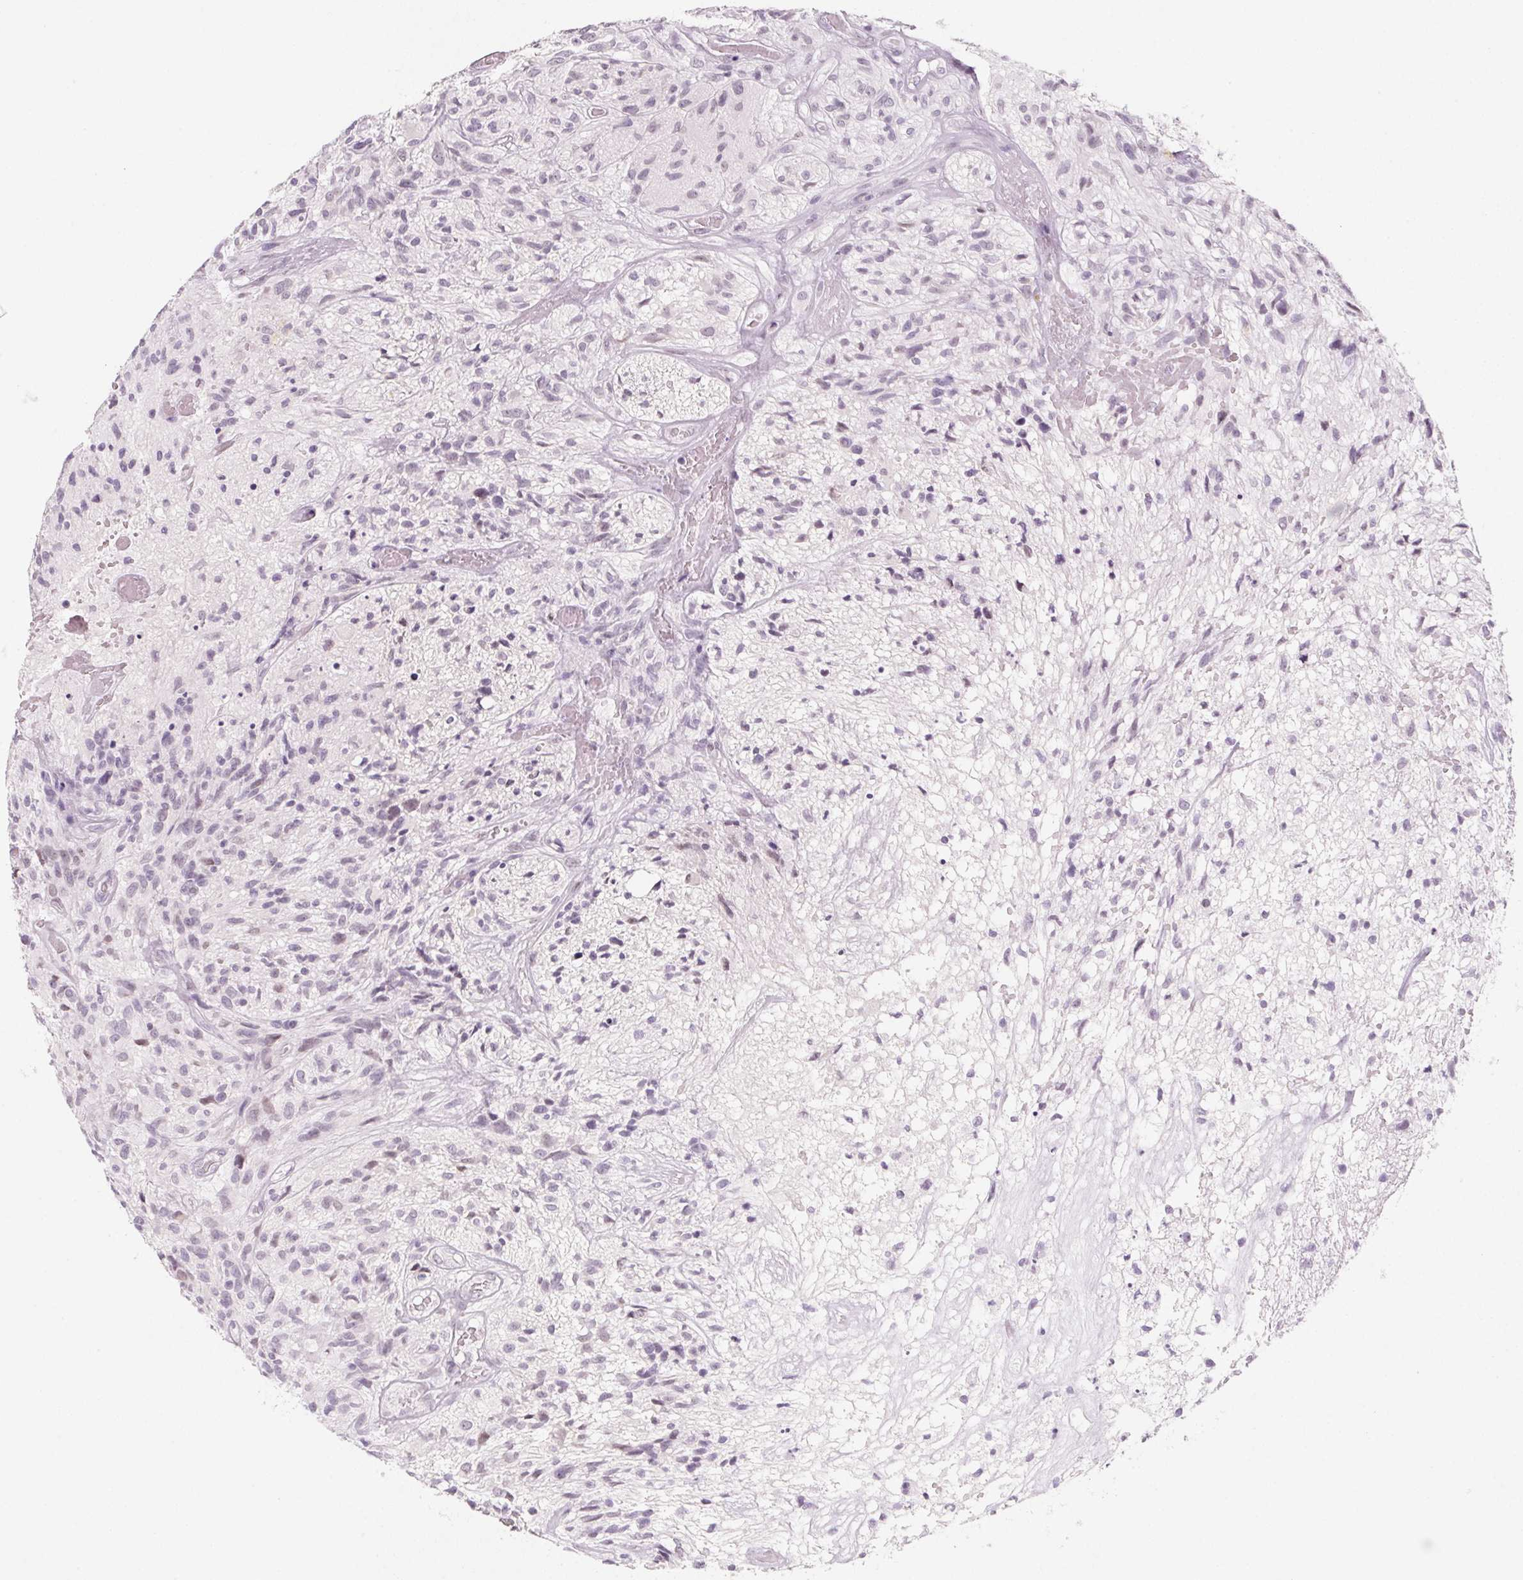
{"staining": {"intensity": "negative", "quantity": "none", "location": "none"}, "tissue": "glioma", "cell_type": "Tumor cells", "image_type": "cancer", "snomed": [{"axis": "morphology", "description": "Glioma, malignant, High grade"}, {"axis": "topography", "description": "Brain"}], "caption": "Malignant glioma (high-grade) stained for a protein using immunohistochemistry (IHC) reveals no positivity tumor cells.", "gene": "KCNQ2", "patient": {"sex": "male", "age": 75}}